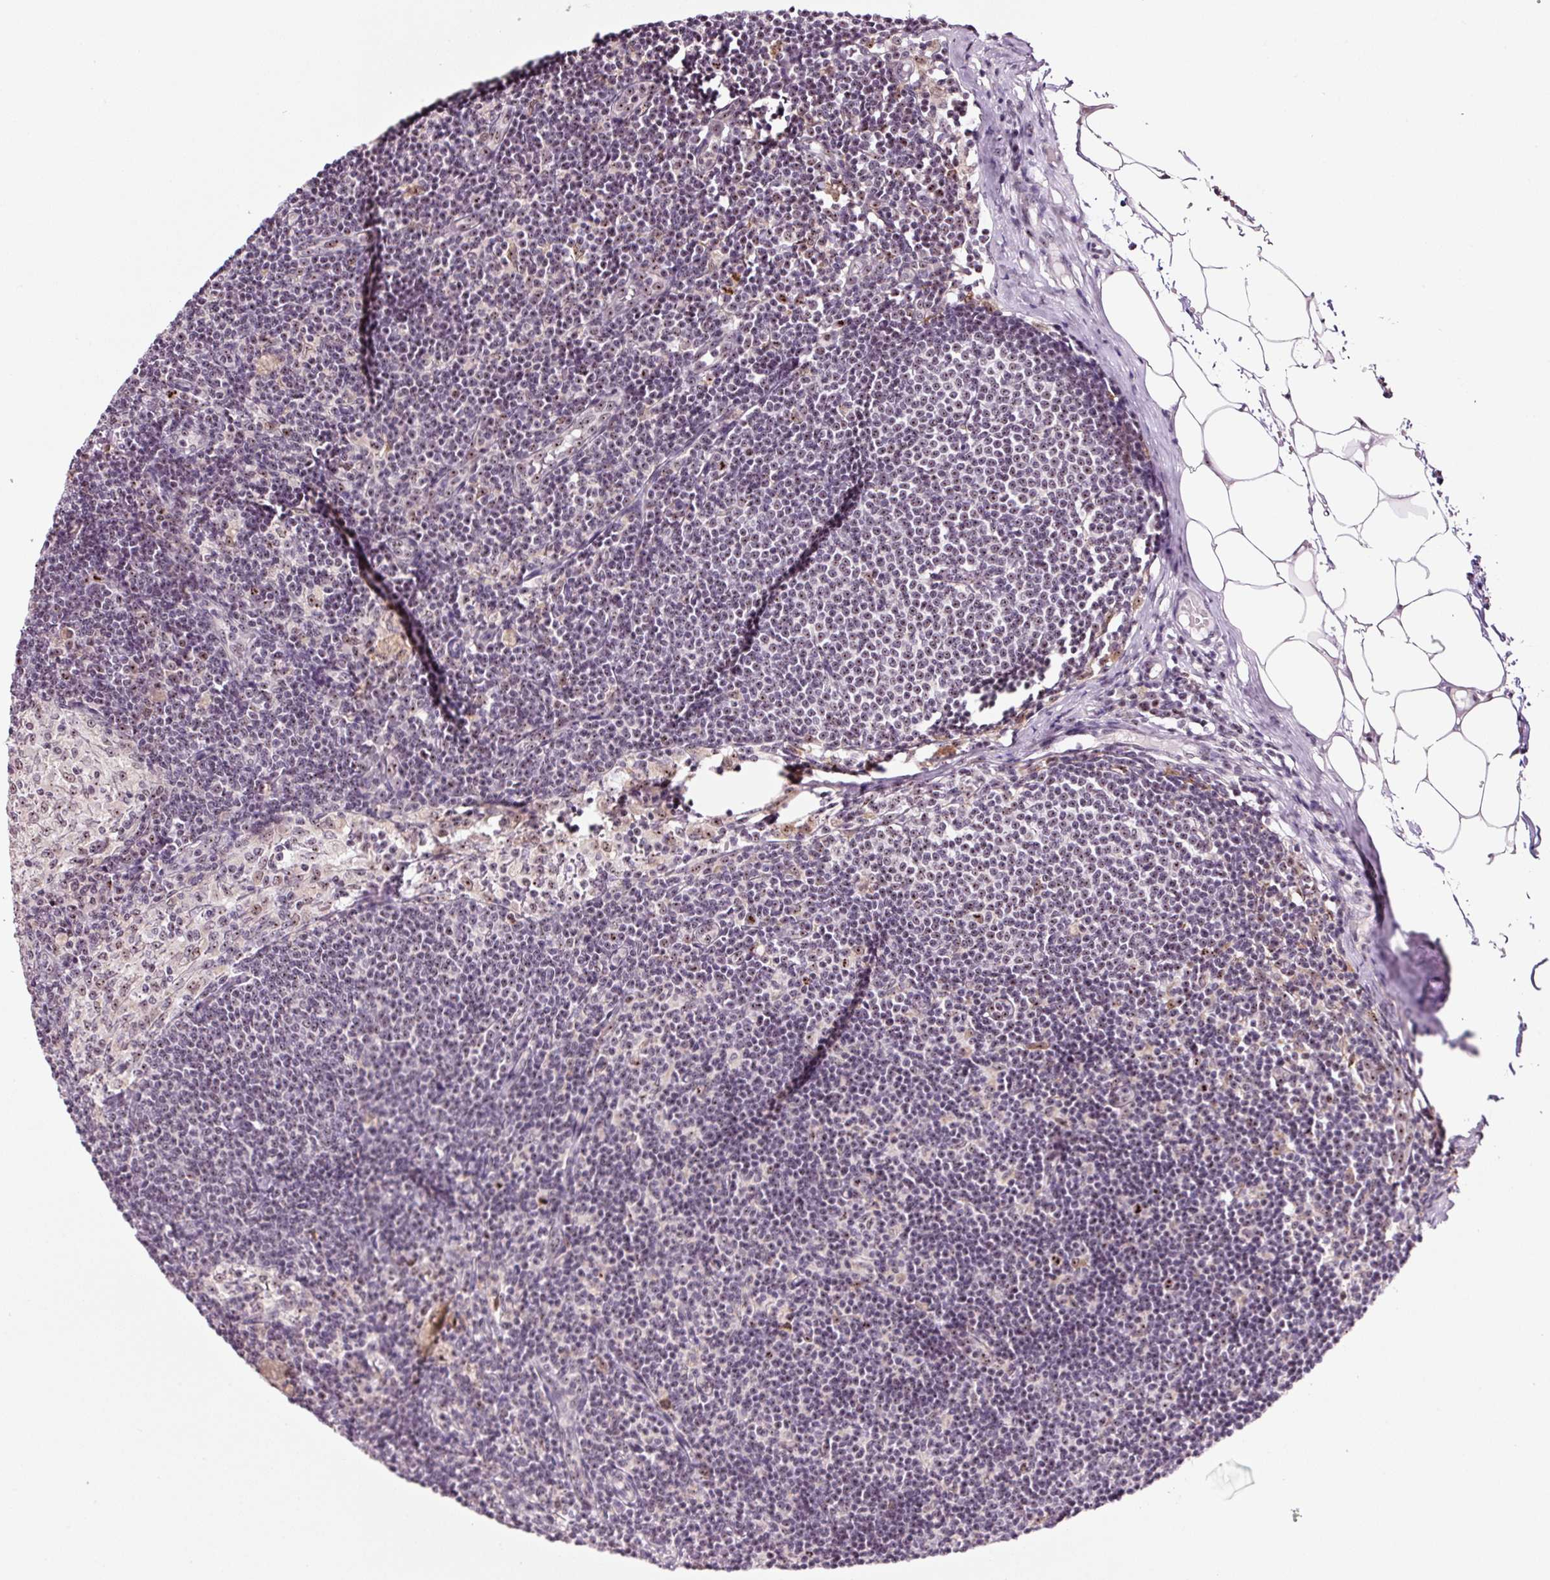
{"staining": {"intensity": "strong", "quantity": "<25%", "location": "nuclear"}, "tissue": "lymph node", "cell_type": "Germinal center cells", "image_type": "normal", "snomed": [{"axis": "morphology", "description": "Normal tissue, NOS"}, {"axis": "topography", "description": "Lymph node"}], "caption": "Immunohistochemistry staining of unremarkable lymph node, which exhibits medium levels of strong nuclear positivity in approximately <25% of germinal center cells indicating strong nuclear protein expression. The staining was performed using DAB (brown) for protein detection and nuclei were counterstained in hematoxylin (blue).", "gene": "GNL3", "patient": {"sex": "male", "age": 49}}